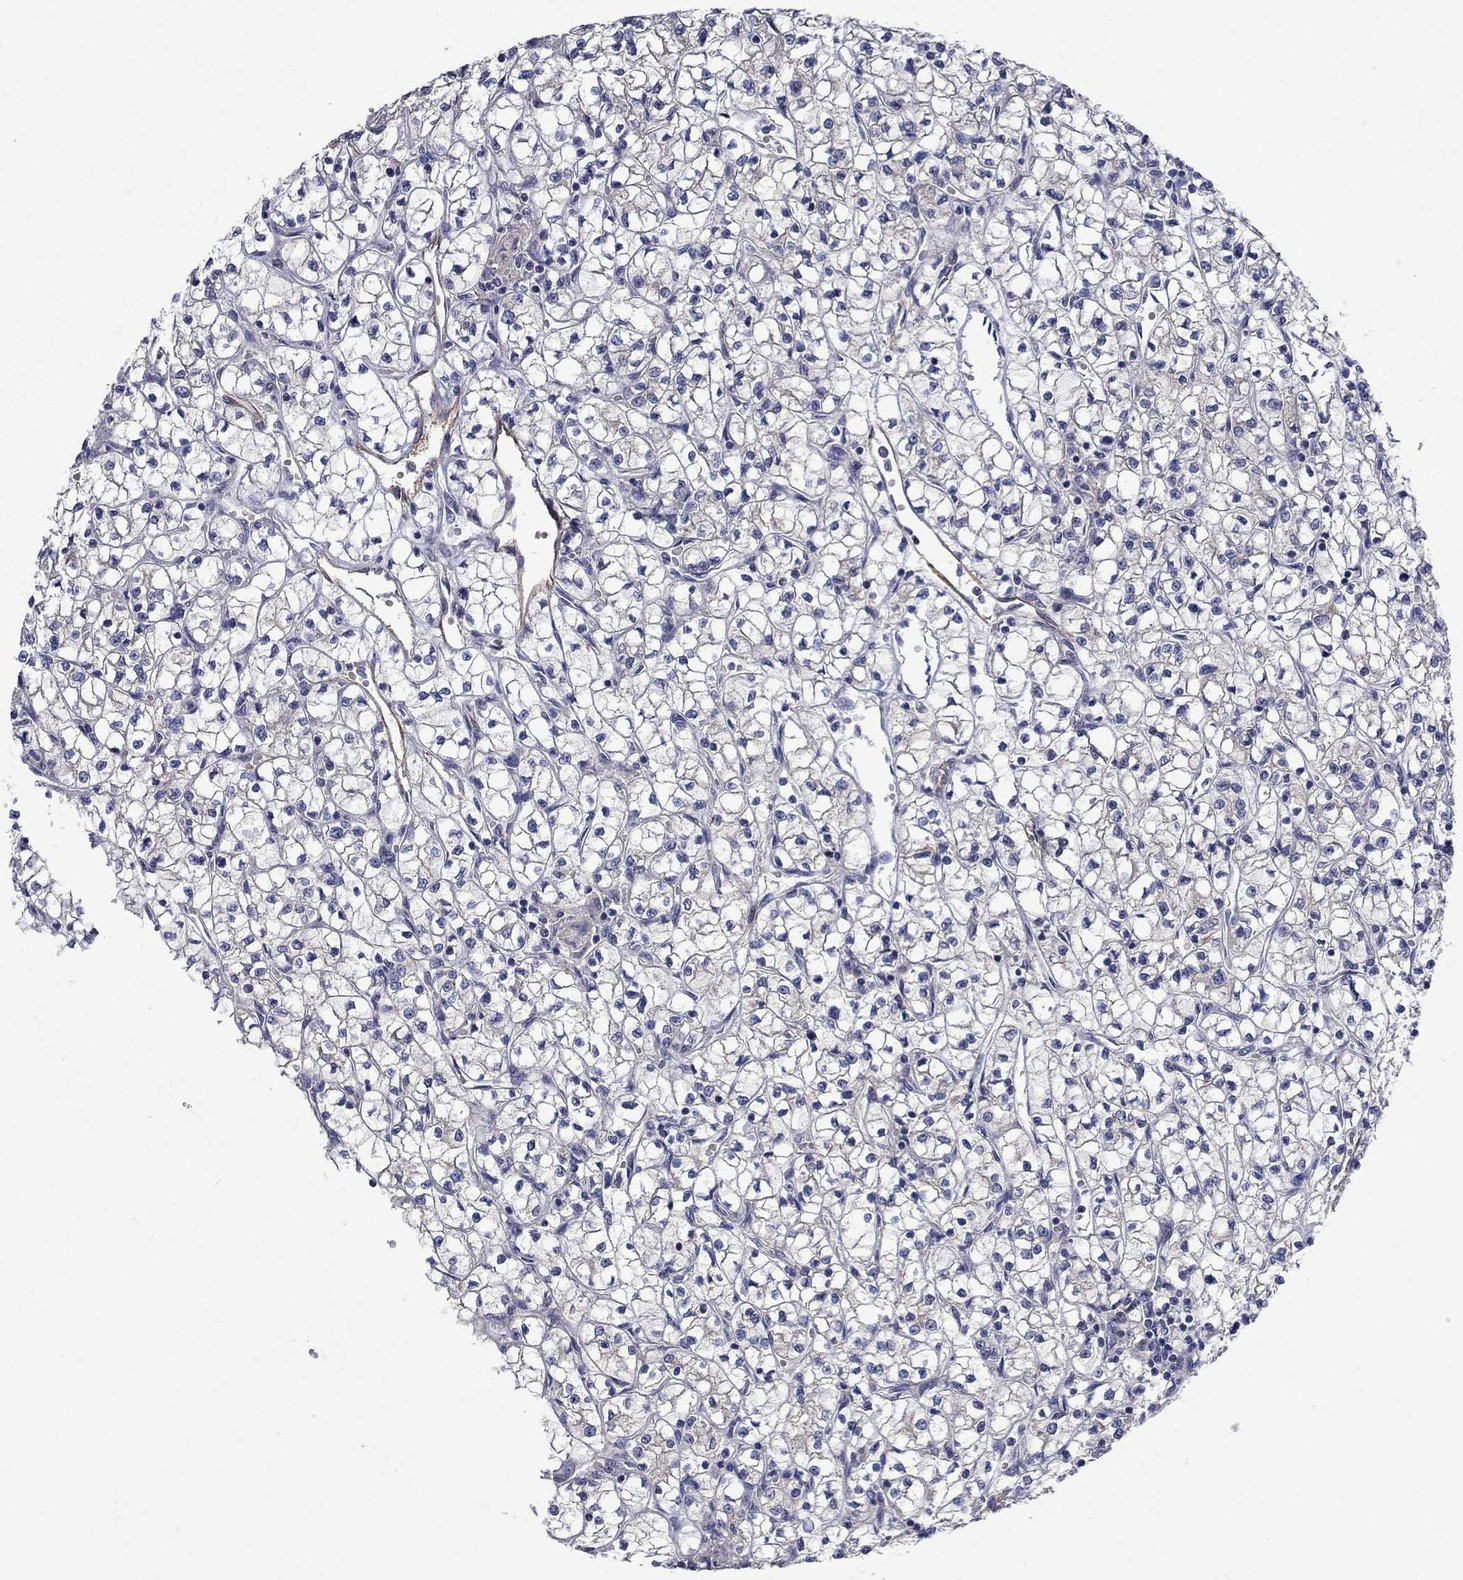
{"staining": {"intensity": "moderate", "quantity": "<25%", "location": "cytoplasmic/membranous"}, "tissue": "renal cancer", "cell_type": "Tumor cells", "image_type": "cancer", "snomed": [{"axis": "morphology", "description": "Adenocarcinoma, NOS"}, {"axis": "topography", "description": "Kidney"}], "caption": "Moderate cytoplasmic/membranous staining for a protein is identified in approximately <25% of tumor cells of renal adenocarcinoma using immunohistochemistry (IHC).", "gene": "SLC7A1", "patient": {"sex": "female", "age": 64}}